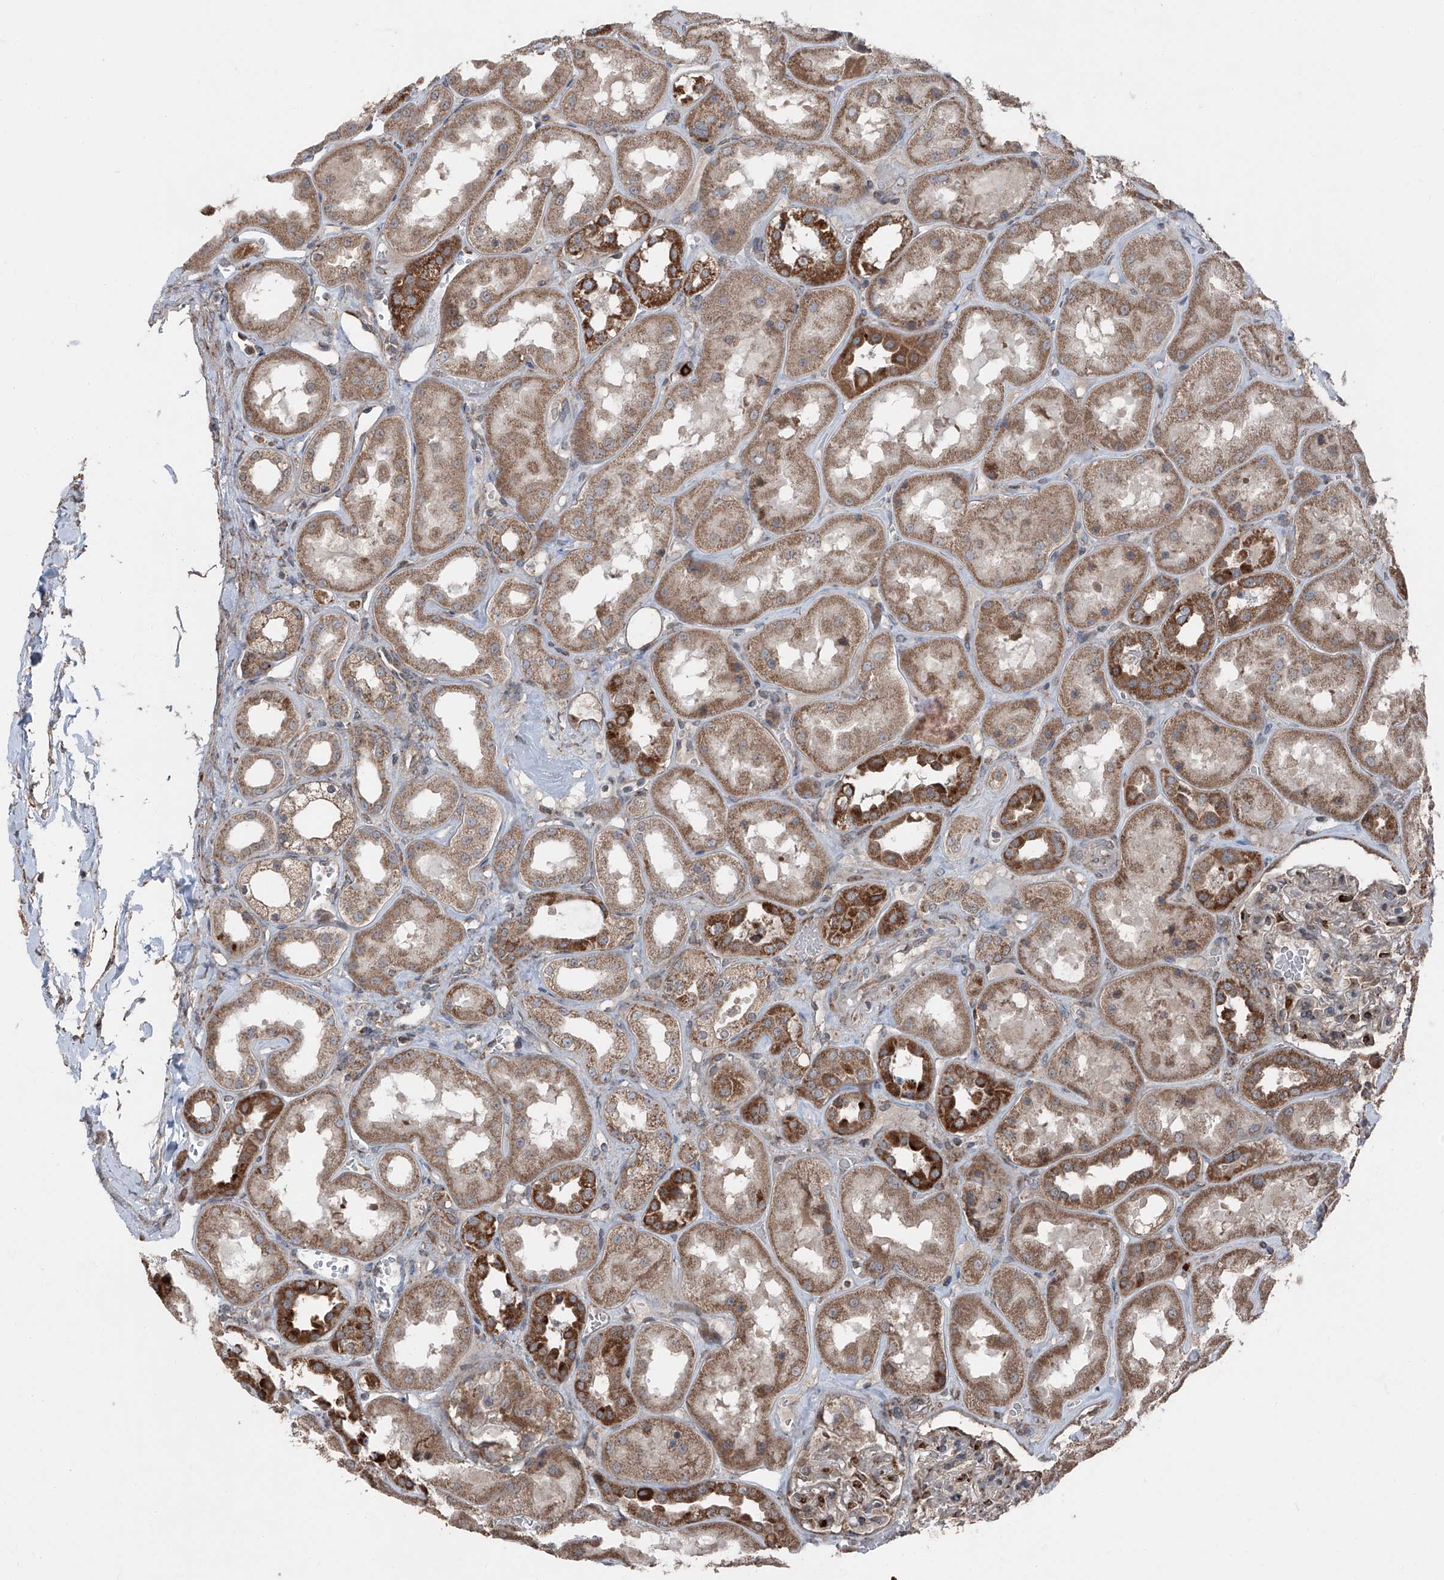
{"staining": {"intensity": "moderate", "quantity": "<25%", "location": "cytoplasmic/membranous"}, "tissue": "kidney", "cell_type": "Cells in glomeruli", "image_type": "normal", "snomed": [{"axis": "morphology", "description": "Normal tissue, NOS"}, {"axis": "topography", "description": "Kidney"}], "caption": "Immunohistochemical staining of benign kidney reveals <25% levels of moderate cytoplasmic/membranous protein expression in approximately <25% of cells in glomeruli. (DAB IHC, brown staining for protein, blue staining for nuclei).", "gene": "LIMK1", "patient": {"sex": "male", "age": 70}}